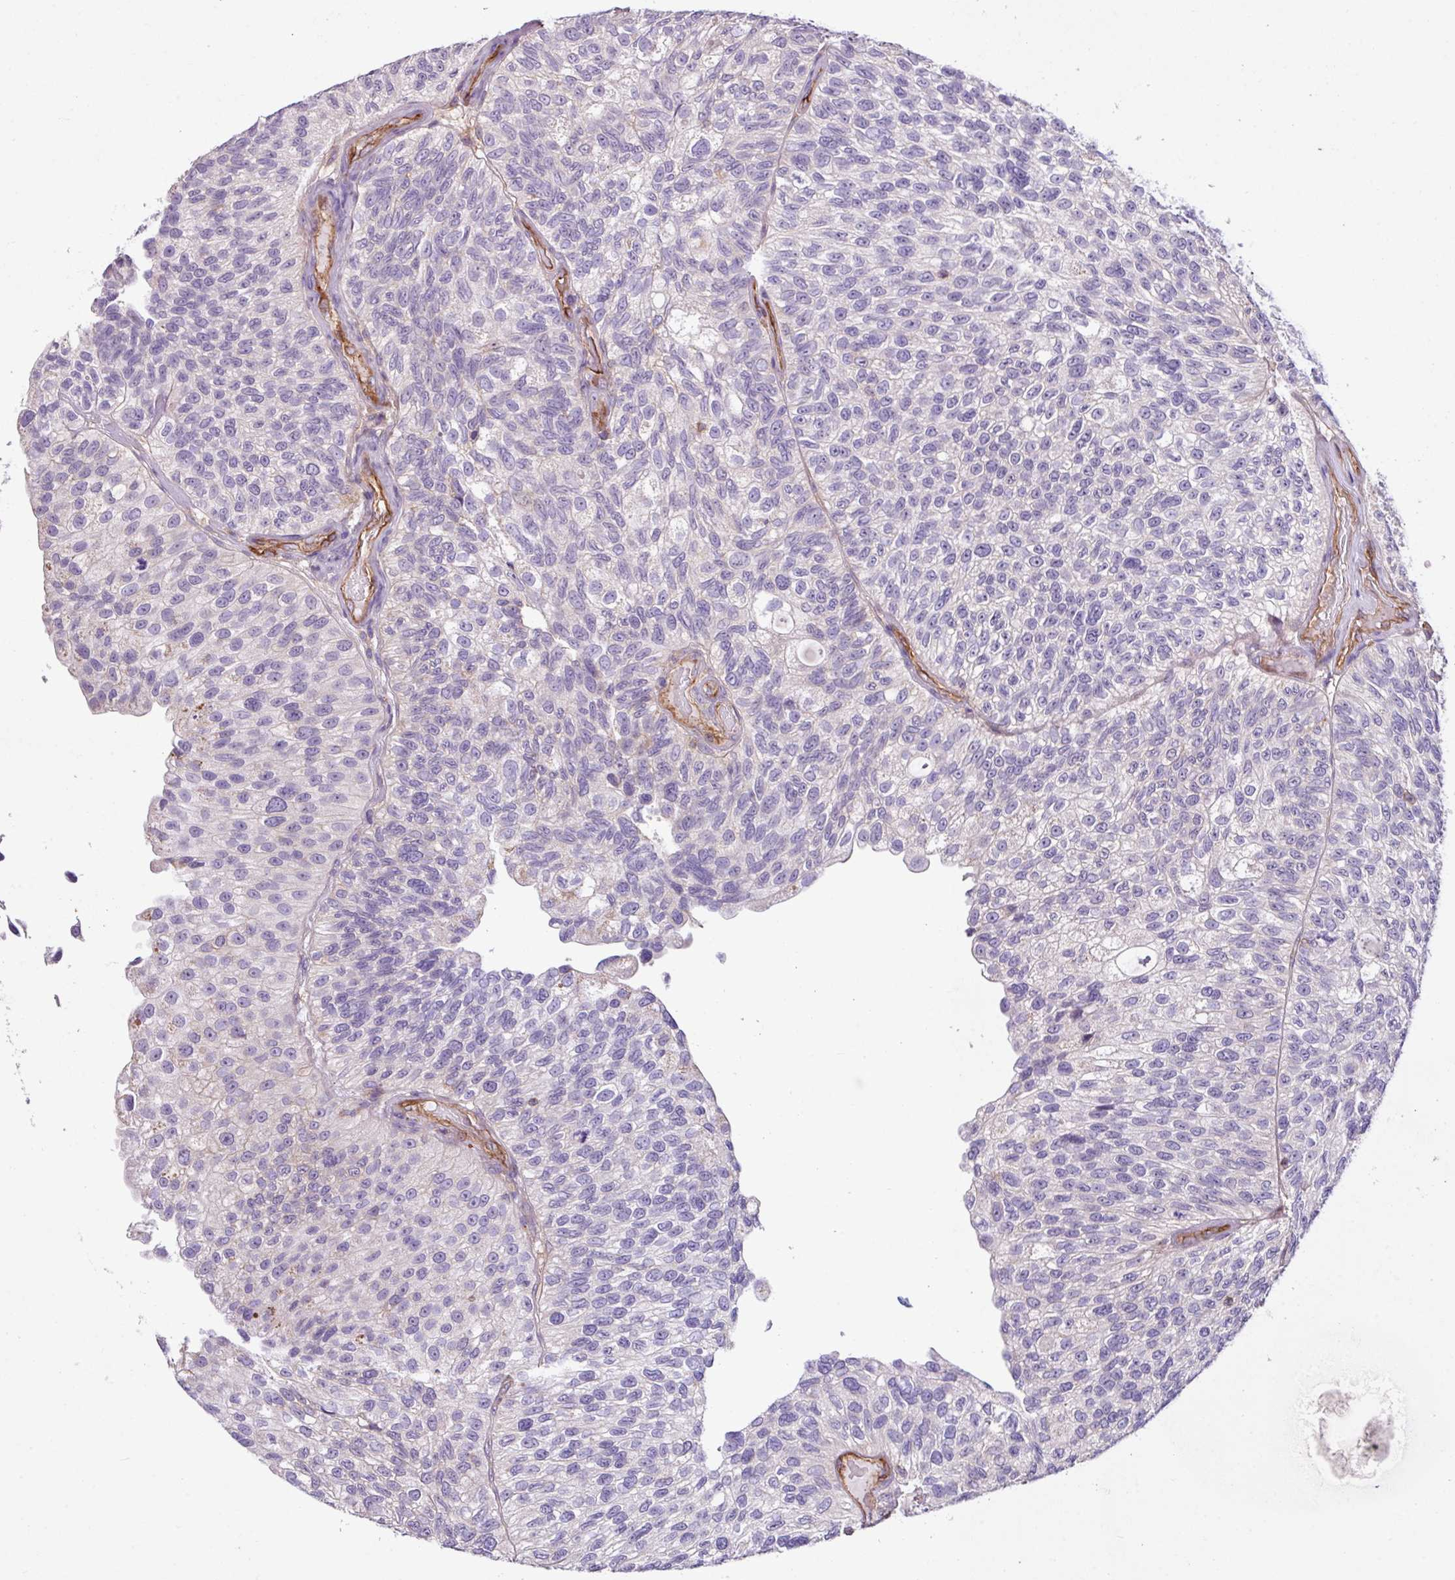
{"staining": {"intensity": "negative", "quantity": "none", "location": "none"}, "tissue": "urothelial cancer", "cell_type": "Tumor cells", "image_type": "cancer", "snomed": [{"axis": "morphology", "description": "Urothelial carcinoma, NOS"}, {"axis": "topography", "description": "Urinary bladder"}], "caption": "There is no significant positivity in tumor cells of transitional cell carcinoma.", "gene": "ZNF106", "patient": {"sex": "male", "age": 87}}